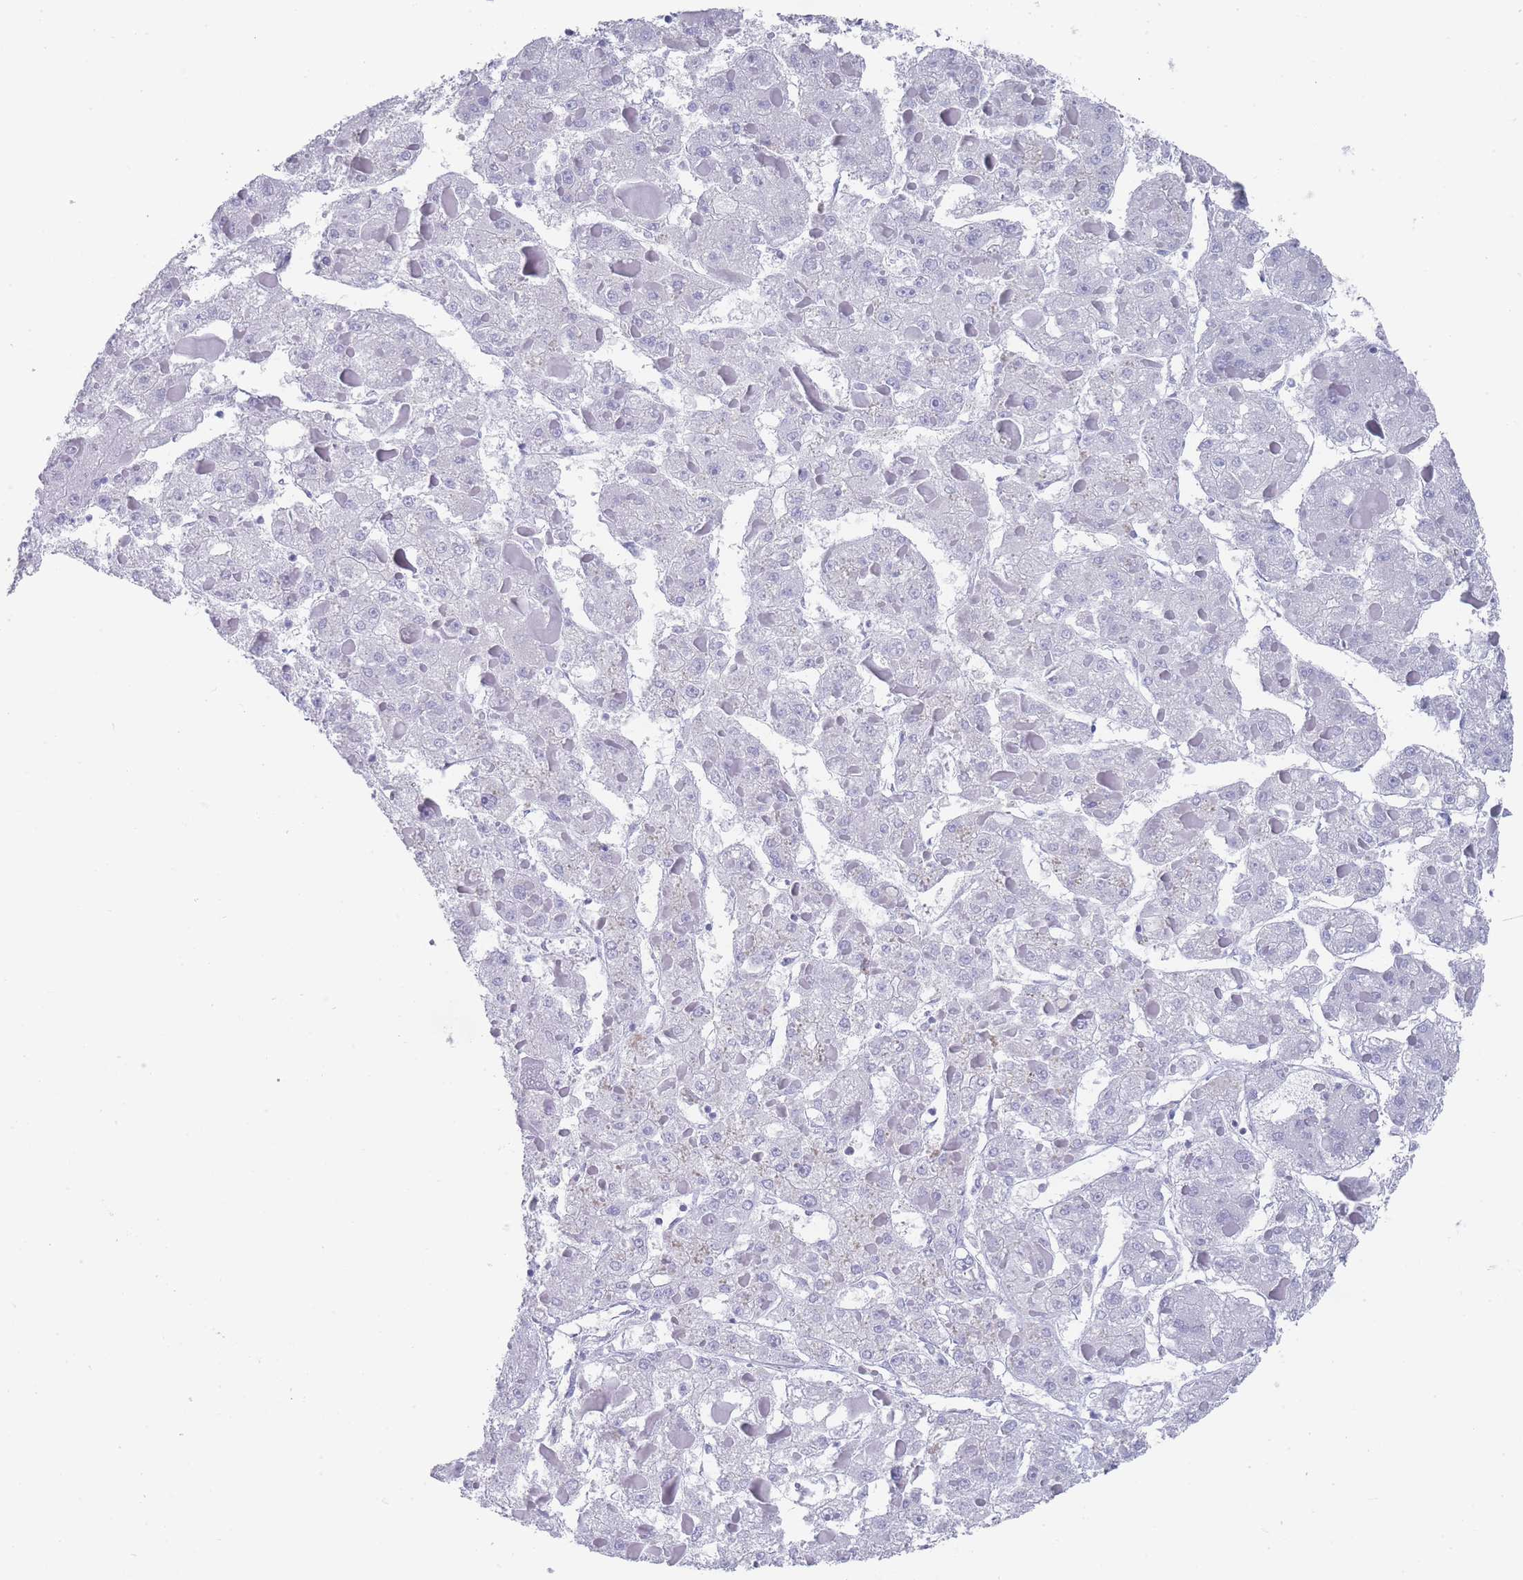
{"staining": {"intensity": "negative", "quantity": "none", "location": "none"}, "tissue": "liver cancer", "cell_type": "Tumor cells", "image_type": "cancer", "snomed": [{"axis": "morphology", "description": "Carcinoma, Hepatocellular, NOS"}, {"axis": "topography", "description": "Liver"}], "caption": "Human liver hepatocellular carcinoma stained for a protein using immunohistochemistry reveals no expression in tumor cells.", "gene": "RAB2B", "patient": {"sex": "female", "age": 73}}